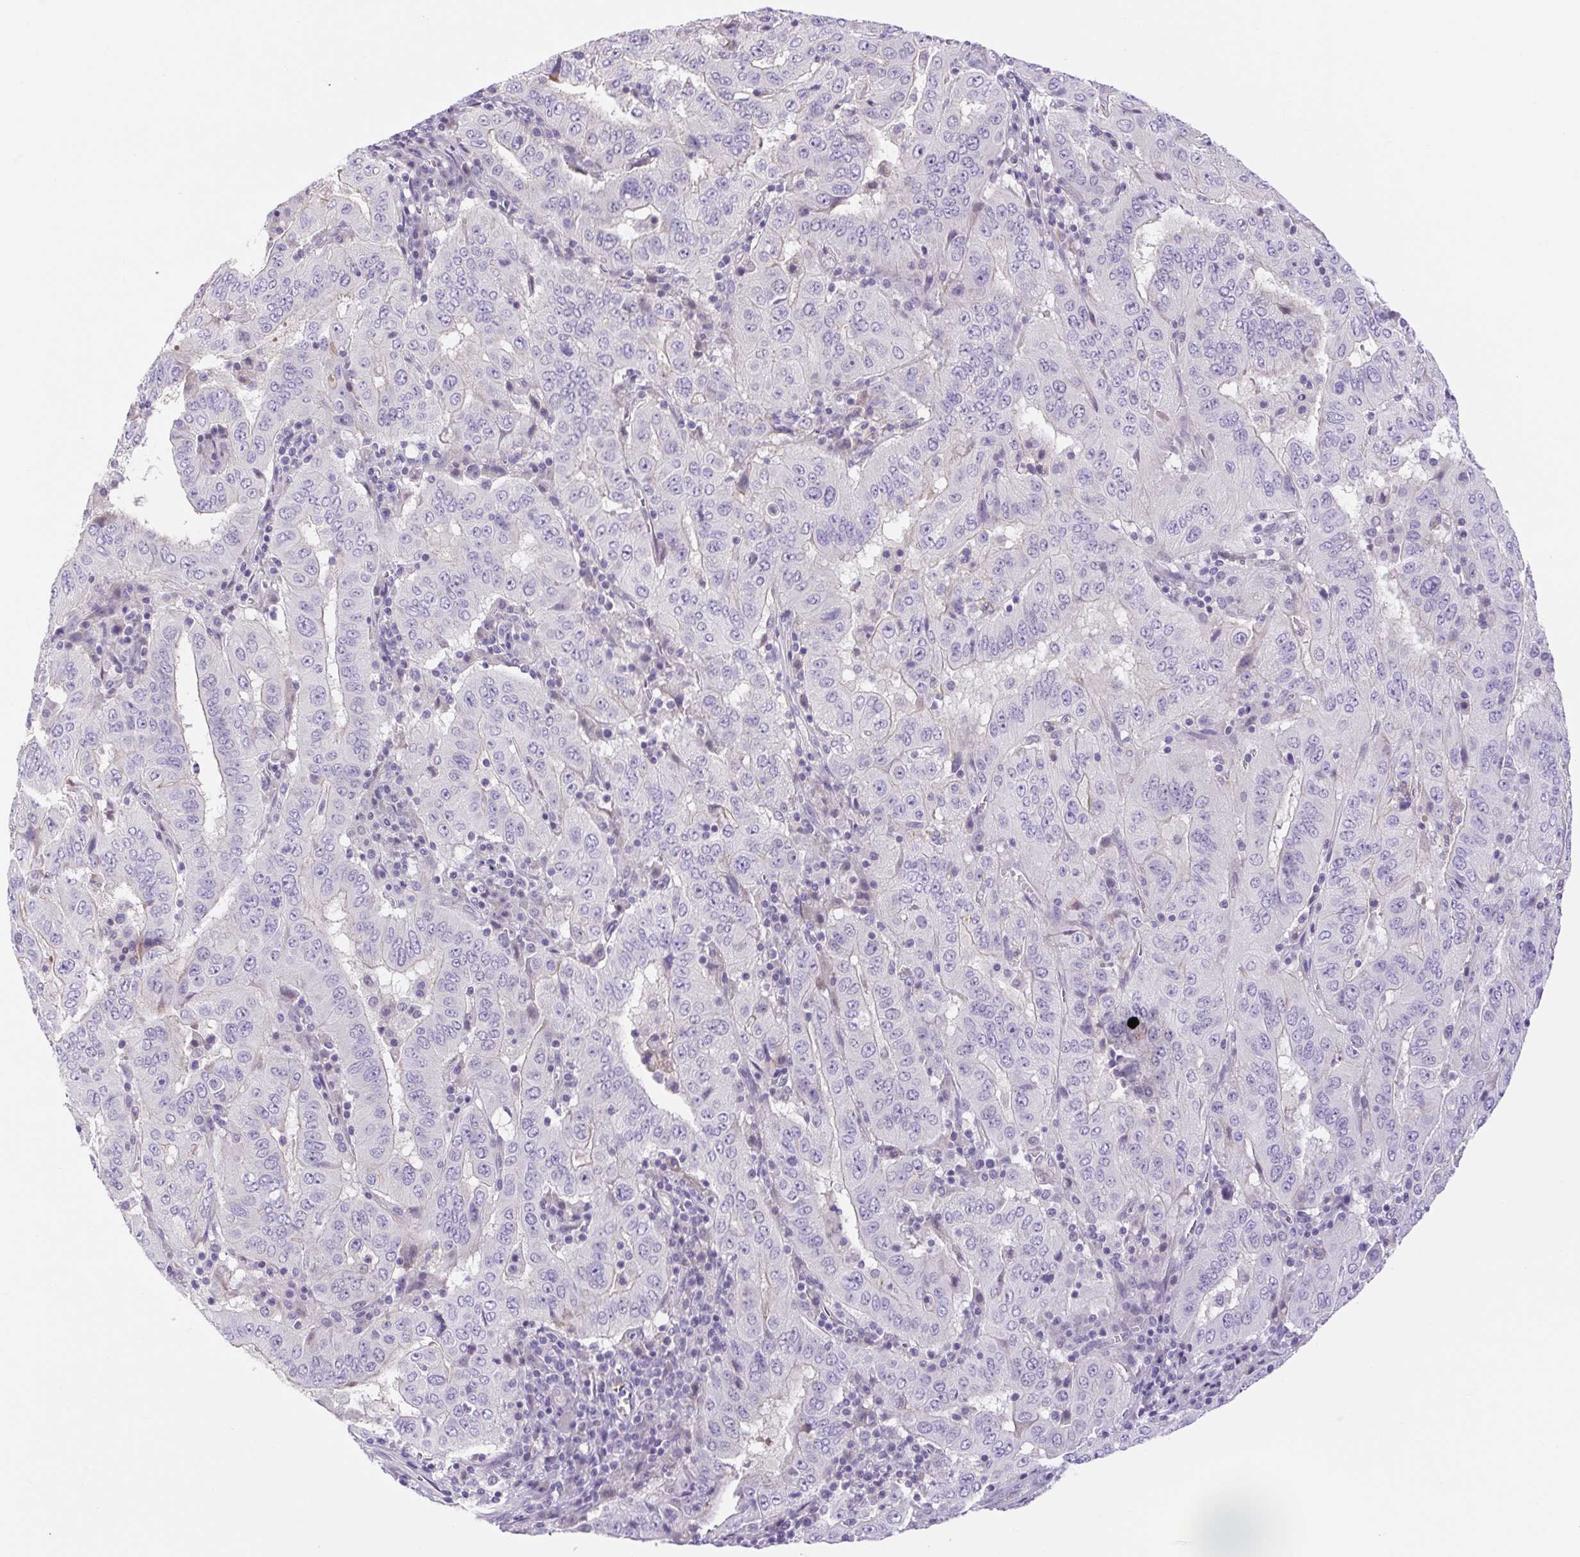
{"staining": {"intensity": "negative", "quantity": "none", "location": "none"}, "tissue": "pancreatic cancer", "cell_type": "Tumor cells", "image_type": "cancer", "snomed": [{"axis": "morphology", "description": "Adenocarcinoma, NOS"}, {"axis": "topography", "description": "Pancreas"}], "caption": "There is no significant expression in tumor cells of adenocarcinoma (pancreatic).", "gene": "FAM177B", "patient": {"sex": "male", "age": 63}}